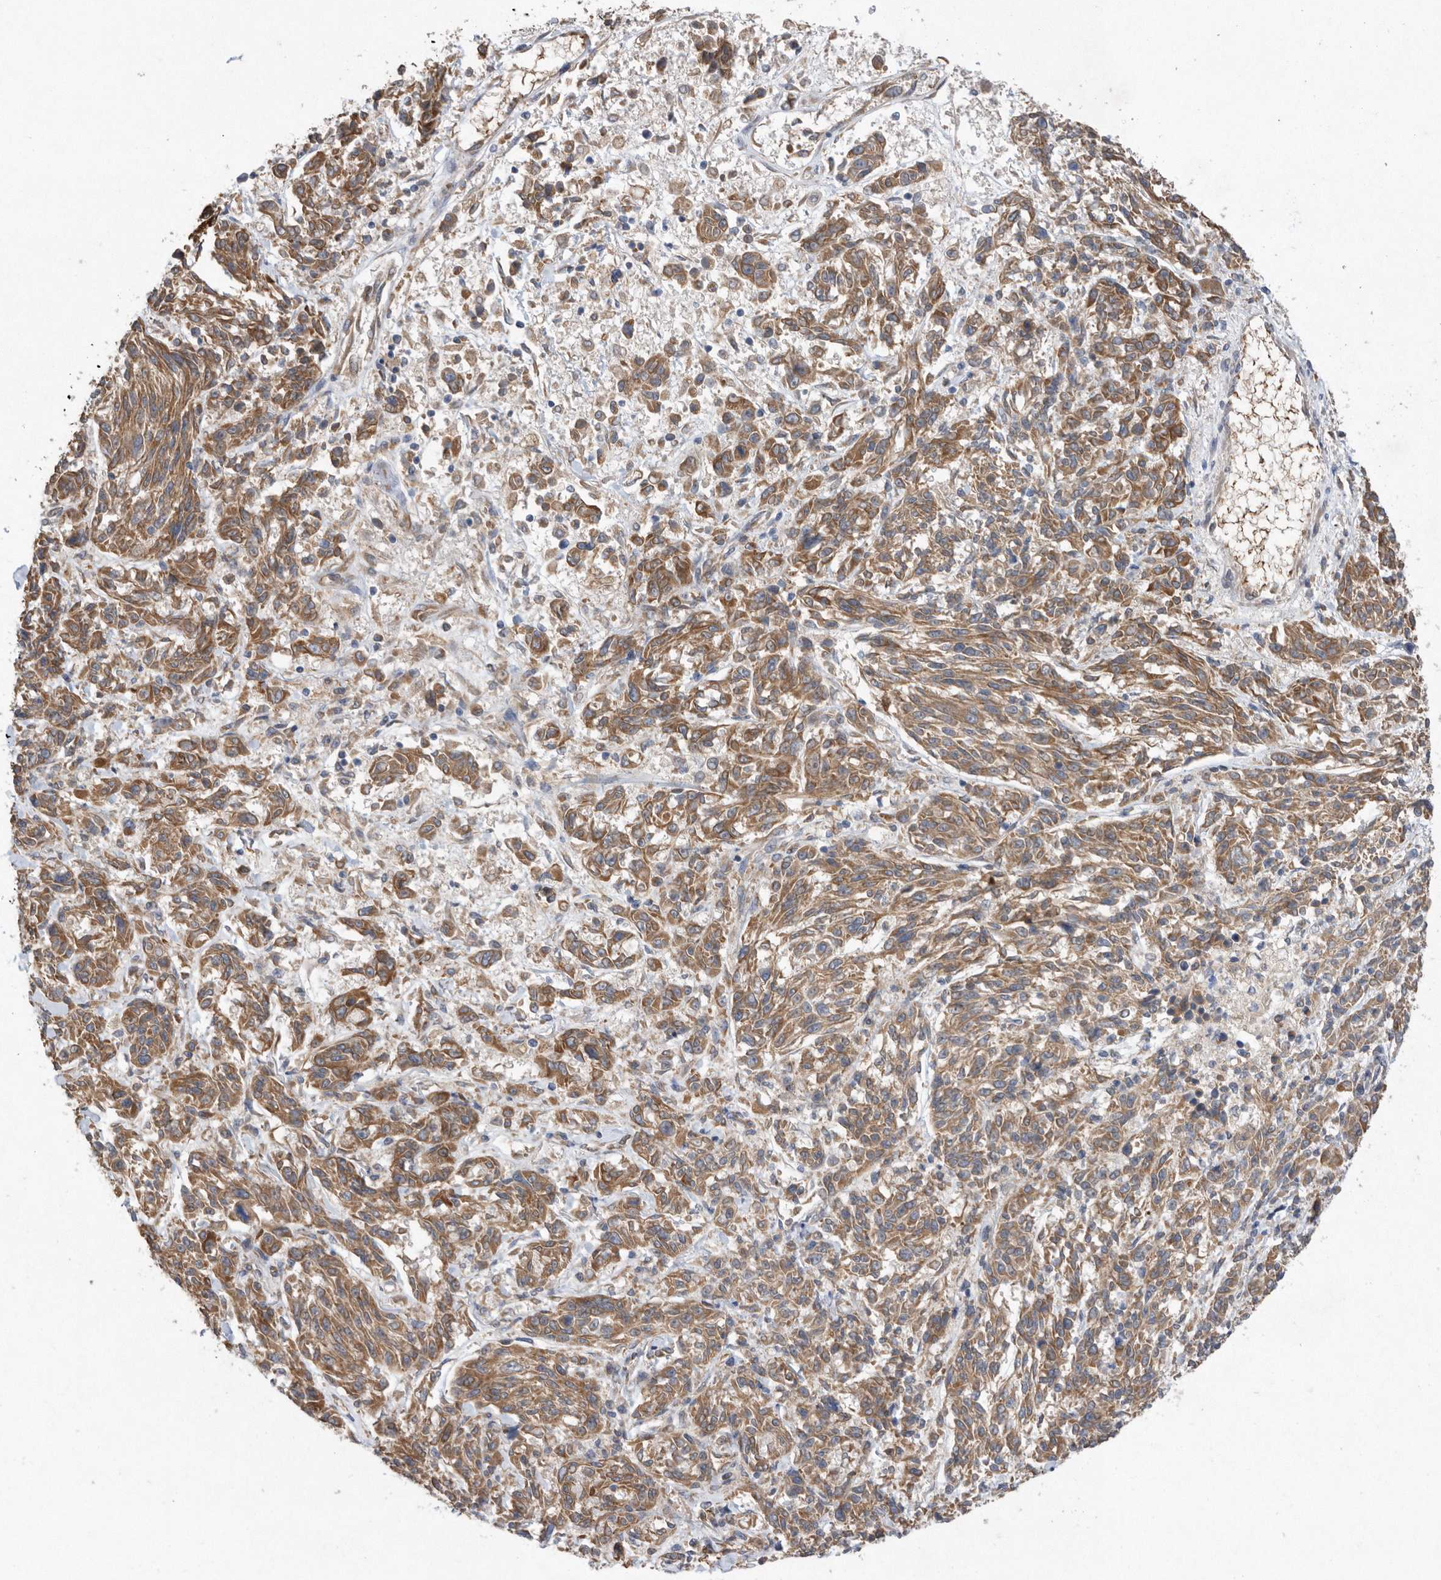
{"staining": {"intensity": "moderate", "quantity": ">75%", "location": "cytoplasmic/membranous"}, "tissue": "melanoma", "cell_type": "Tumor cells", "image_type": "cancer", "snomed": [{"axis": "morphology", "description": "Malignant melanoma, NOS"}, {"axis": "topography", "description": "Skin"}], "caption": "The image reveals a brown stain indicating the presence of a protein in the cytoplasmic/membranous of tumor cells in melanoma.", "gene": "PON2", "patient": {"sex": "male", "age": 53}}